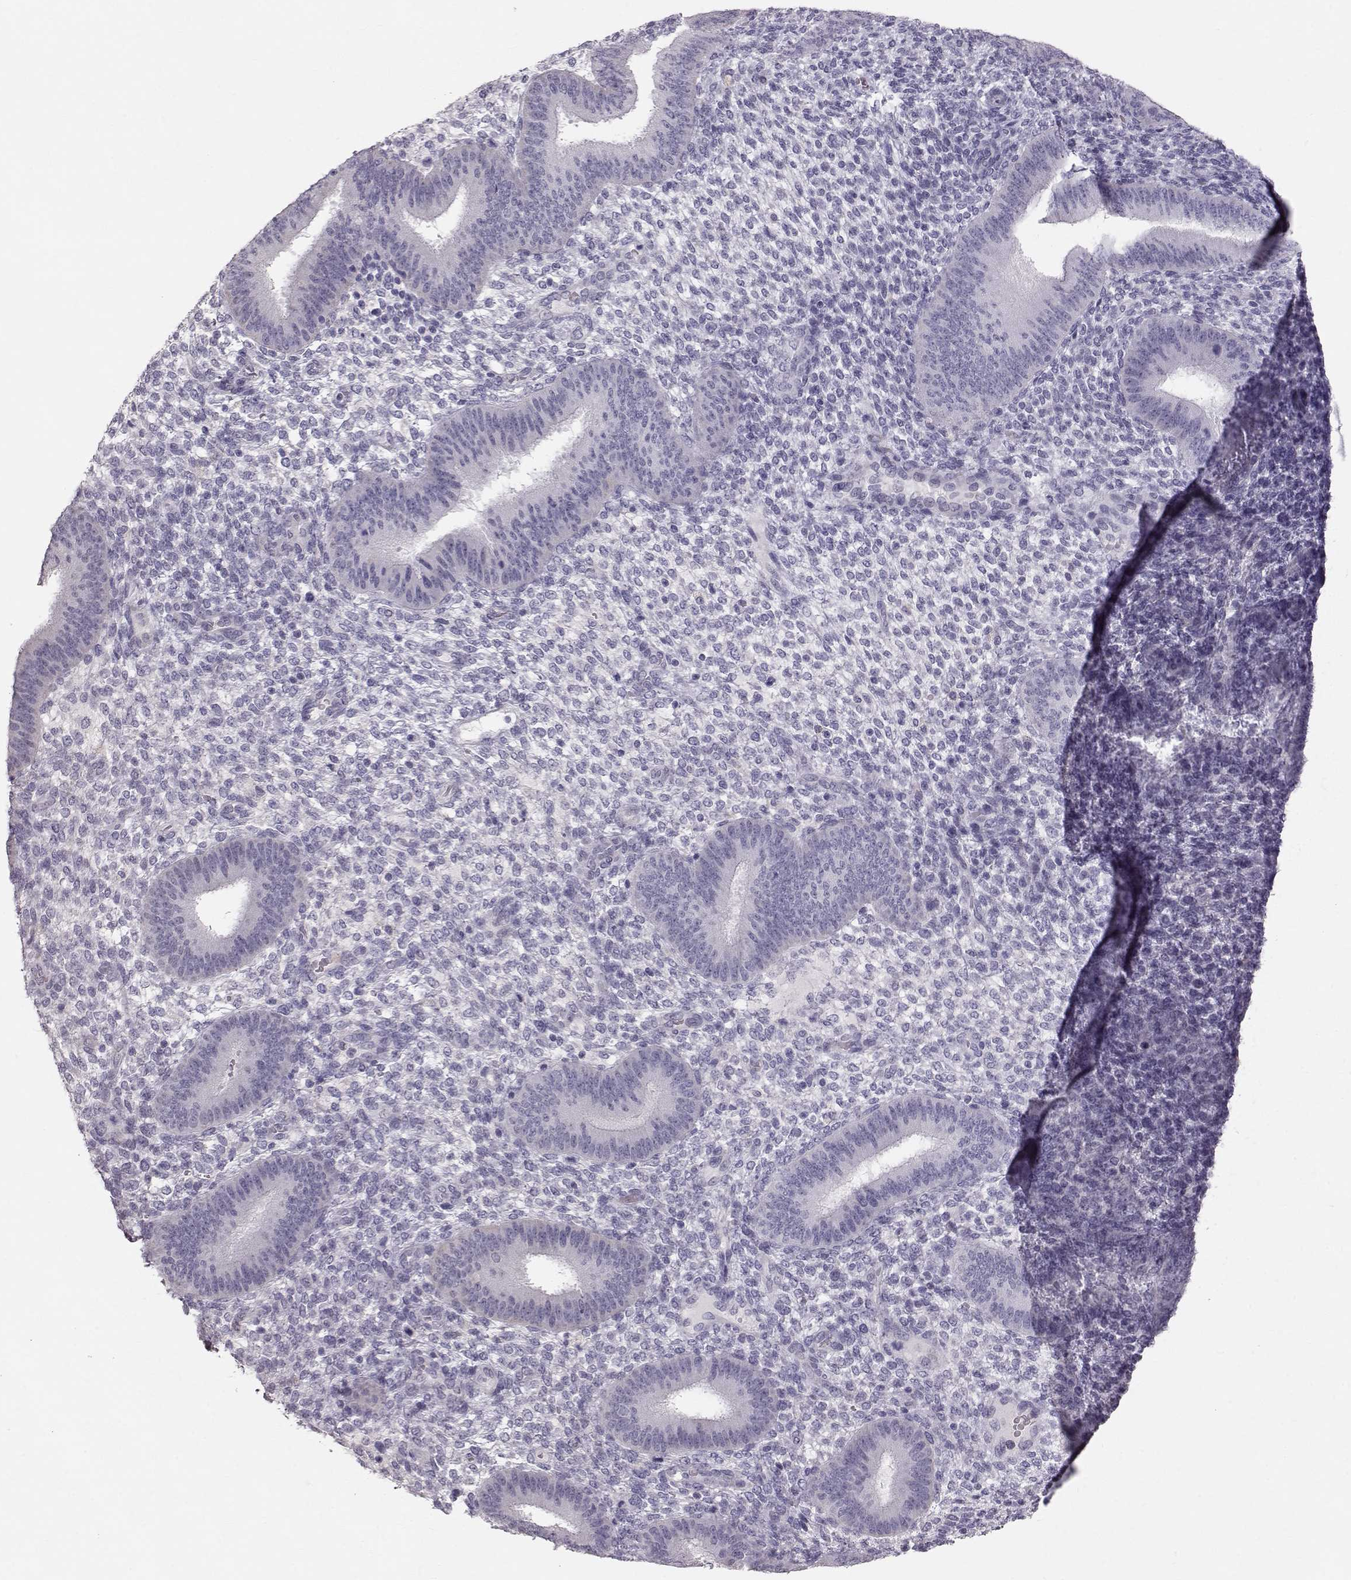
{"staining": {"intensity": "negative", "quantity": "none", "location": "none"}, "tissue": "endometrium", "cell_type": "Cells in endometrial stroma", "image_type": "normal", "snomed": [{"axis": "morphology", "description": "Normal tissue, NOS"}, {"axis": "topography", "description": "Endometrium"}], "caption": "Normal endometrium was stained to show a protein in brown. There is no significant staining in cells in endometrial stroma. The staining is performed using DAB brown chromogen with nuclei counter-stained in using hematoxylin.", "gene": "POU1F1", "patient": {"sex": "female", "age": 39}}